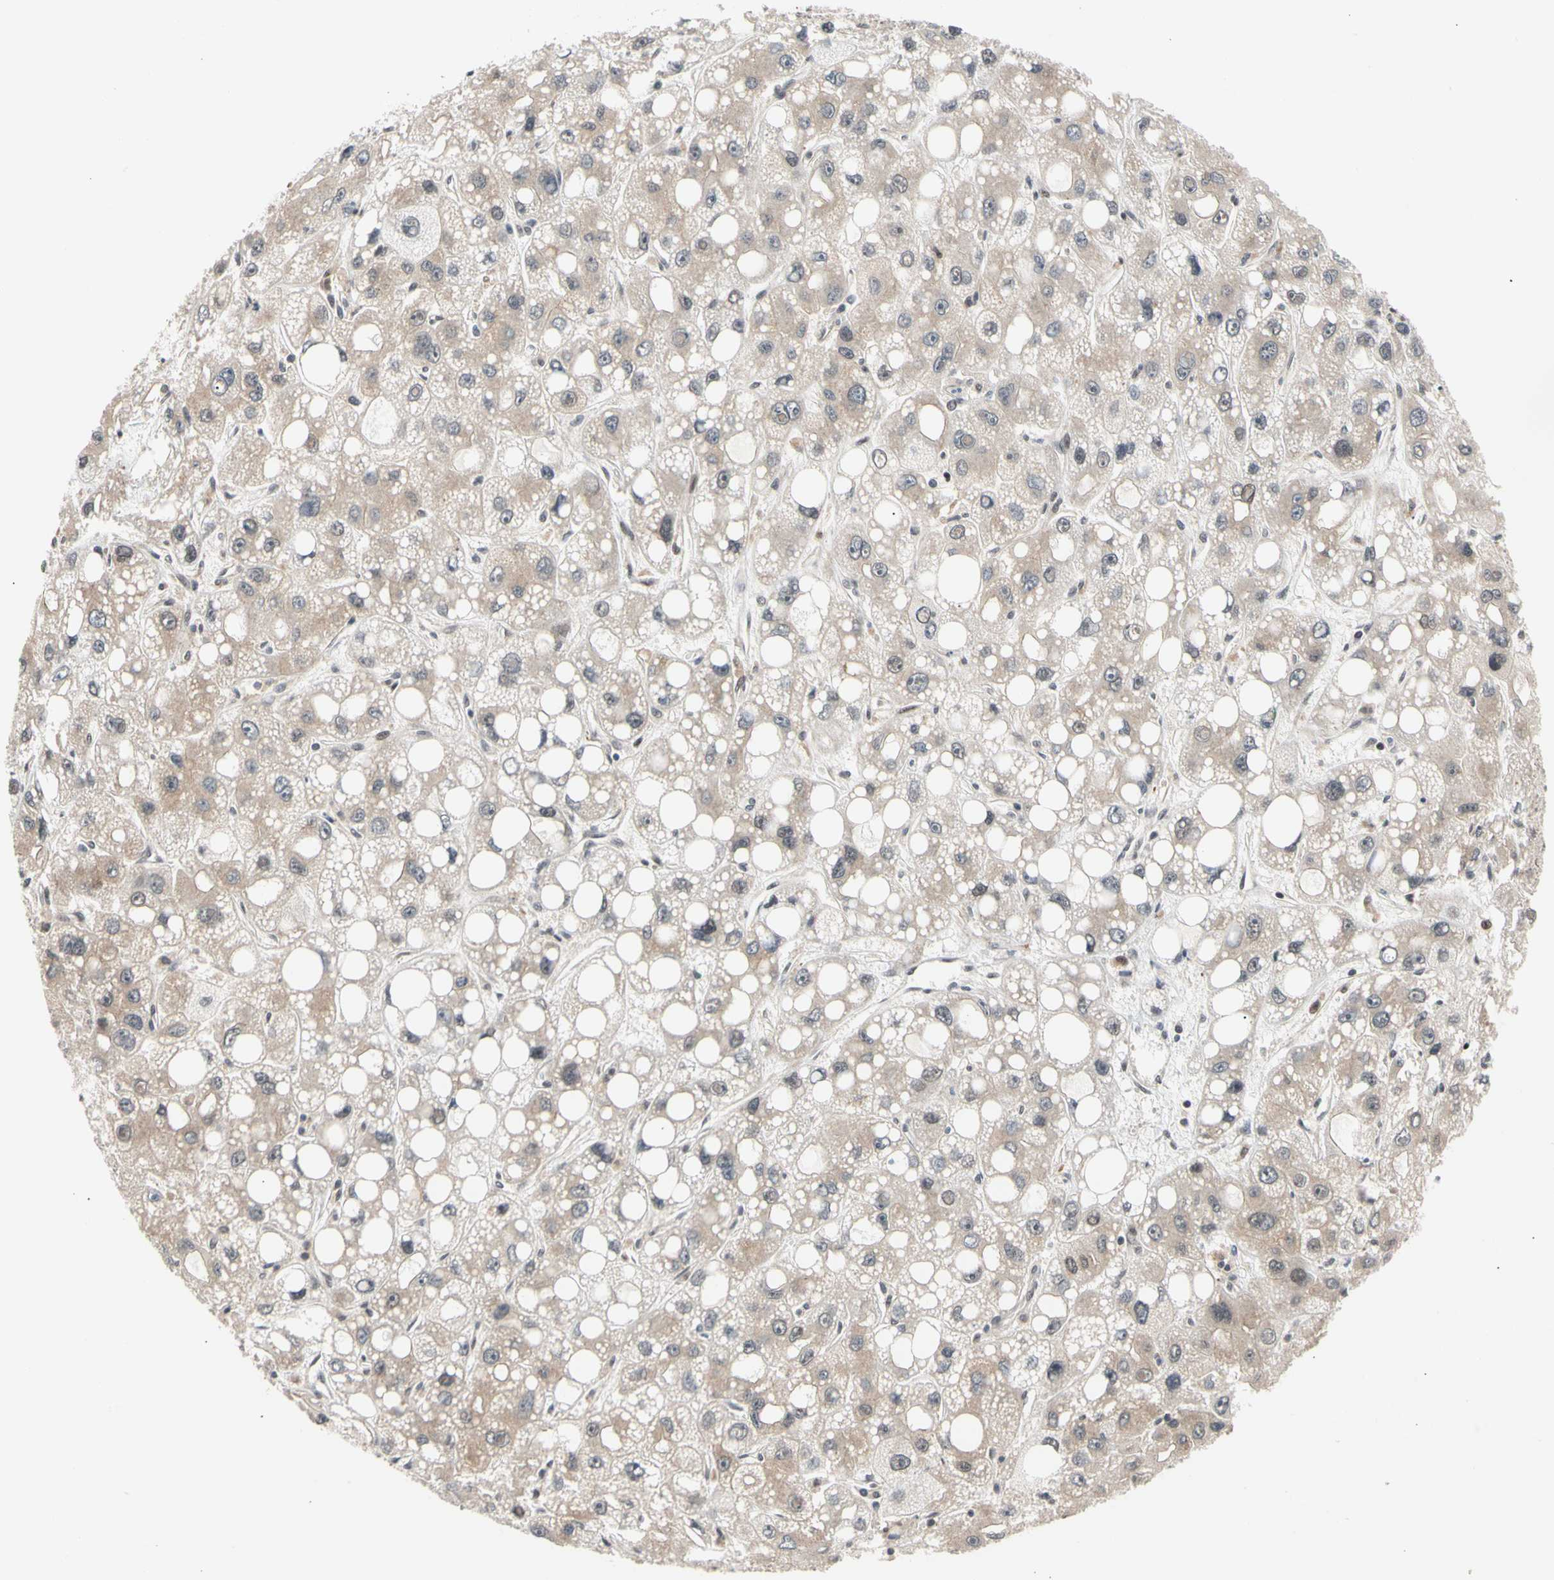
{"staining": {"intensity": "weak", "quantity": ">75%", "location": "cytoplasmic/membranous"}, "tissue": "liver cancer", "cell_type": "Tumor cells", "image_type": "cancer", "snomed": [{"axis": "morphology", "description": "Carcinoma, Hepatocellular, NOS"}, {"axis": "topography", "description": "Liver"}], "caption": "Liver cancer (hepatocellular carcinoma) stained with a protein marker shows weak staining in tumor cells.", "gene": "NGEF", "patient": {"sex": "male", "age": 55}}